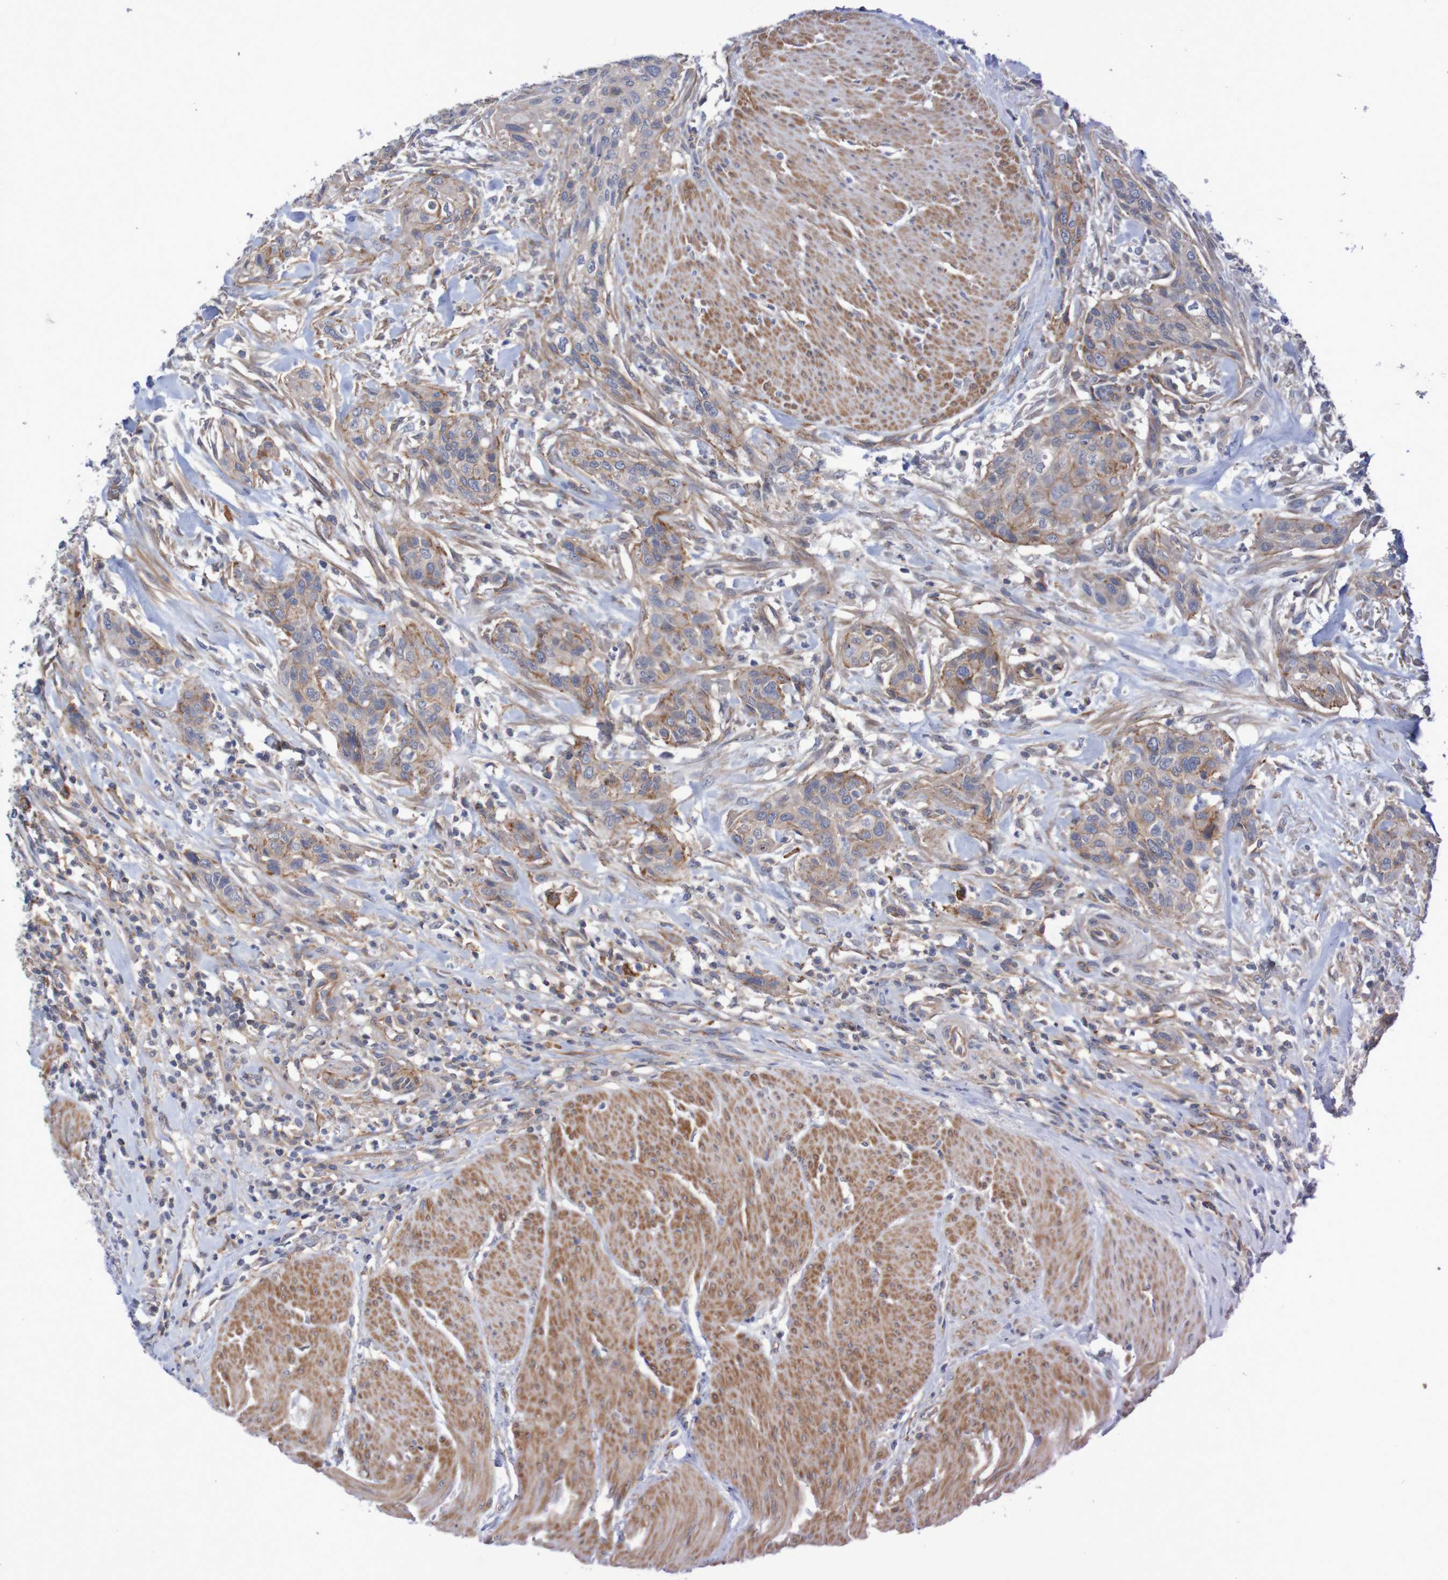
{"staining": {"intensity": "weak", "quantity": "25%-75%", "location": "cytoplasmic/membranous"}, "tissue": "urothelial cancer", "cell_type": "Tumor cells", "image_type": "cancer", "snomed": [{"axis": "morphology", "description": "Urothelial carcinoma, High grade"}, {"axis": "topography", "description": "Urinary bladder"}], "caption": "Urothelial cancer tissue displays weak cytoplasmic/membranous expression in approximately 25%-75% of tumor cells, visualized by immunohistochemistry.", "gene": "NECTIN2", "patient": {"sex": "male", "age": 35}}